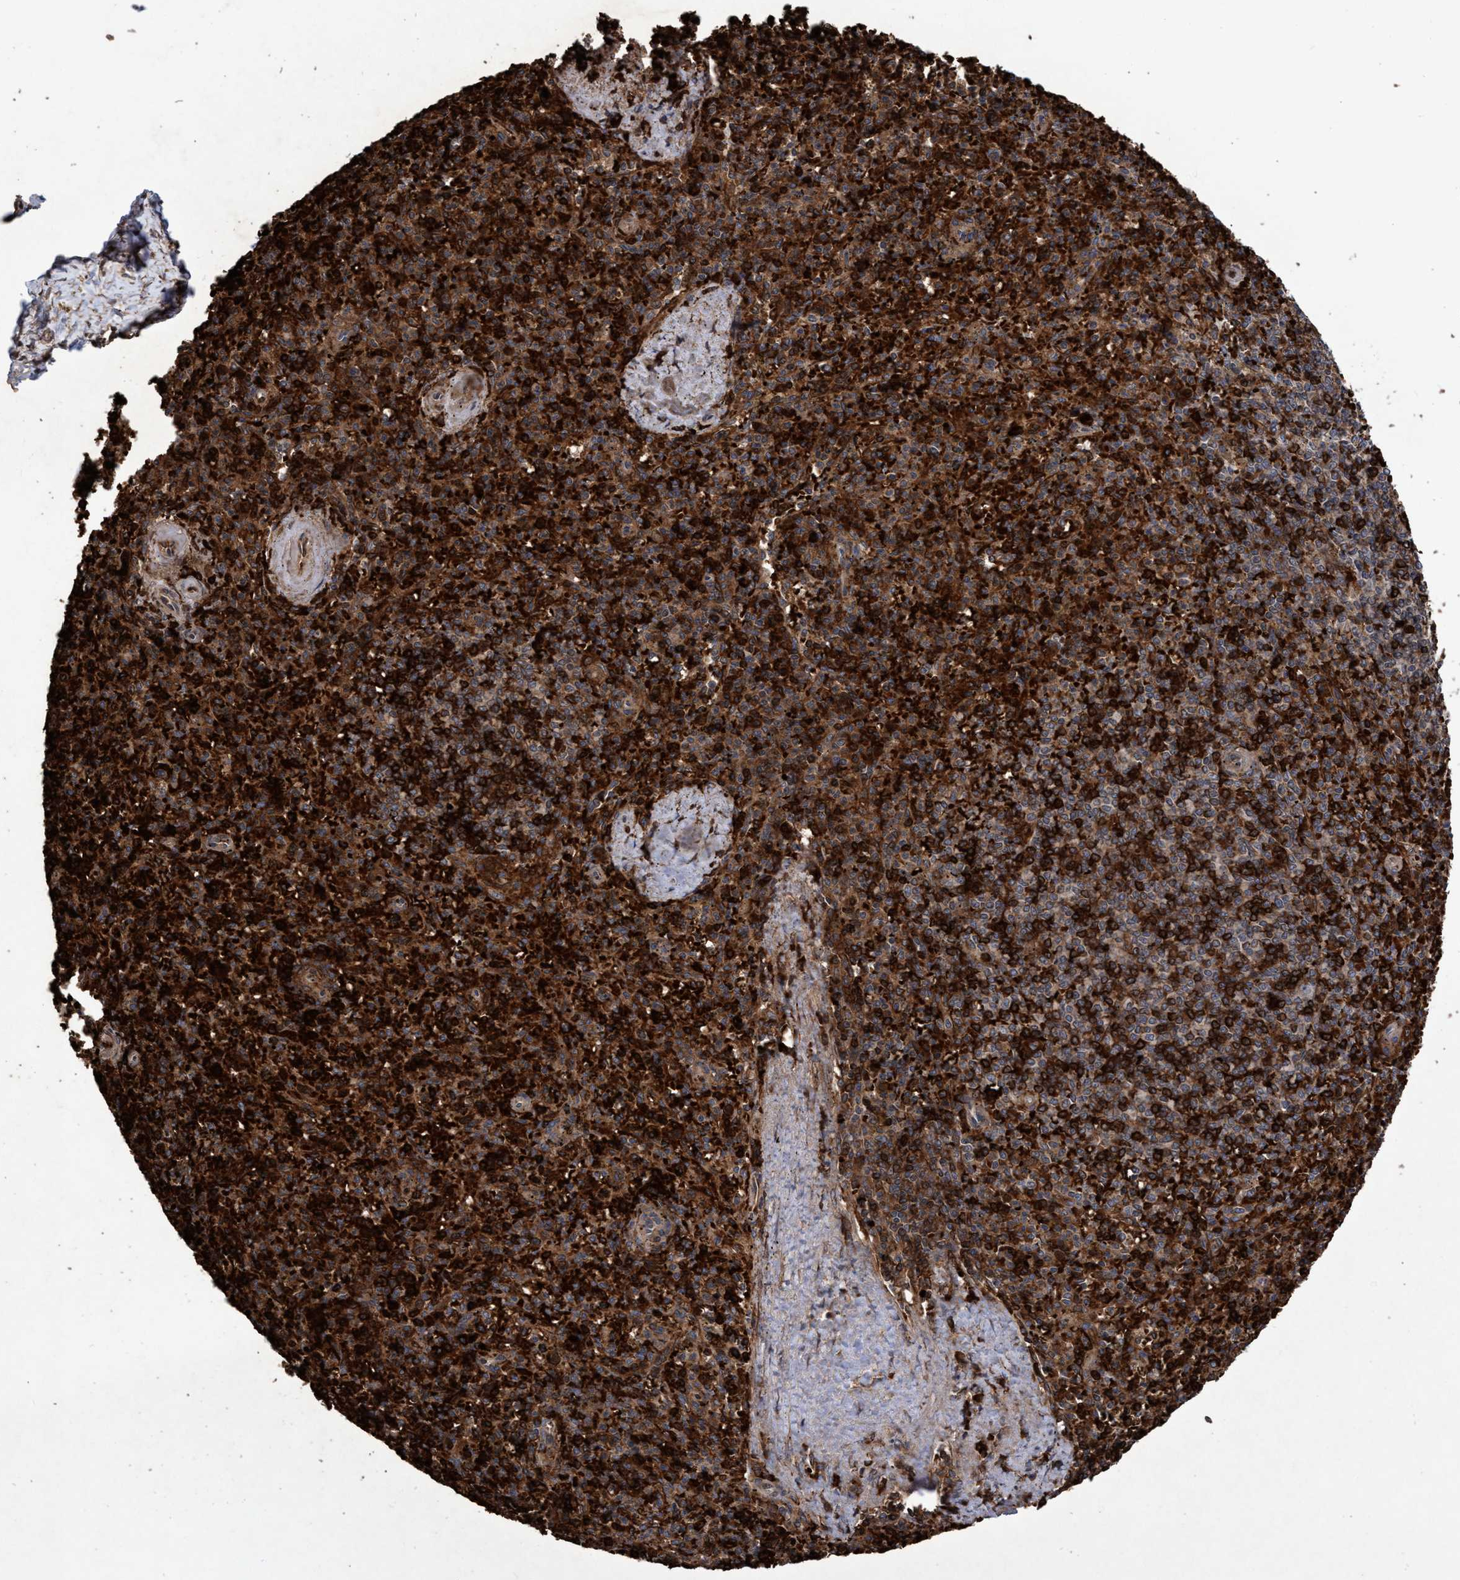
{"staining": {"intensity": "strong", "quantity": ">75%", "location": "cytoplasmic/membranous"}, "tissue": "spleen", "cell_type": "Cells in red pulp", "image_type": "normal", "snomed": [{"axis": "morphology", "description": "Normal tissue, NOS"}, {"axis": "topography", "description": "Spleen"}], "caption": "Cells in red pulp display strong cytoplasmic/membranous positivity in about >75% of cells in normal spleen.", "gene": "CHMP6", "patient": {"sex": "male", "age": 72}}